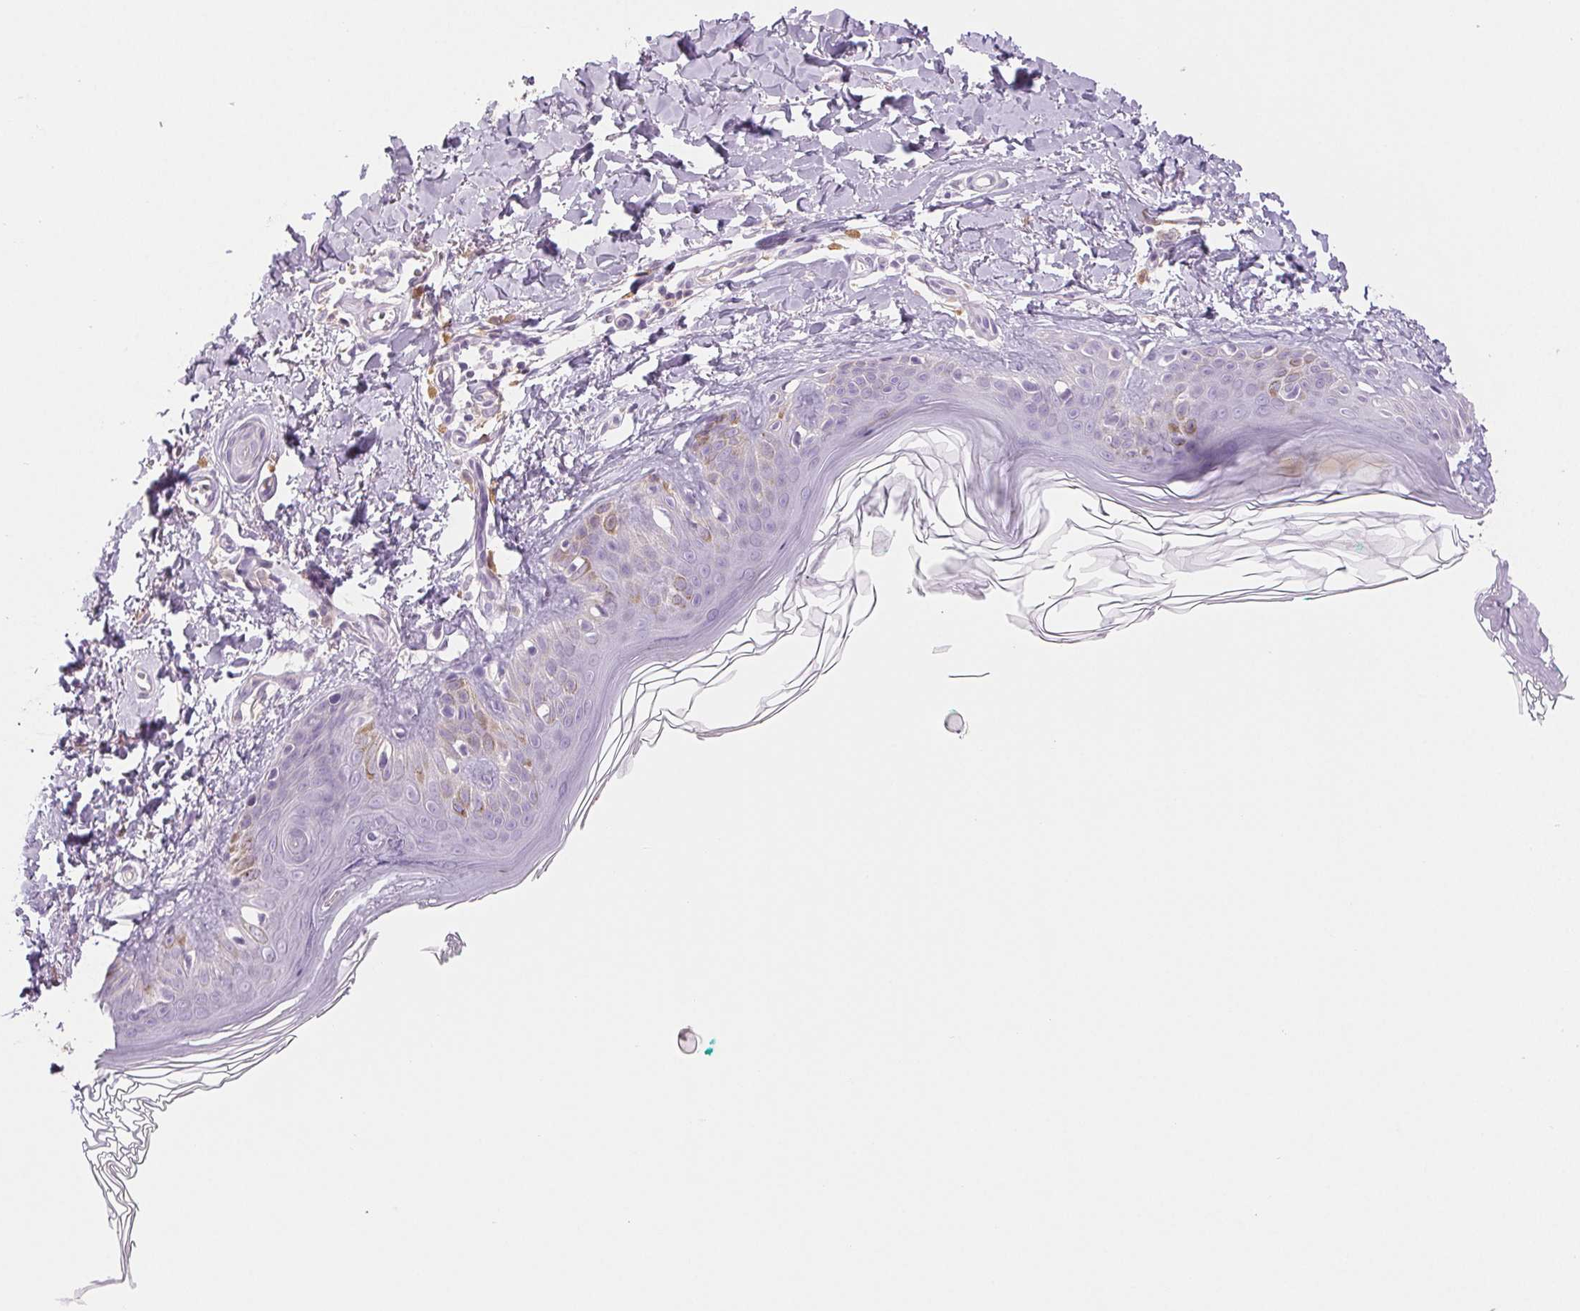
{"staining": {"intensity": "negative", "quantity": "none", "location": "none"}, "tissue": "skin", "cell_type": "Fibroblasts", "image_type": "normal", "snomed": [{"axis": "morphology", "description": "Normal tissue, NOS"}, {"axis": "topography", "description": "Skin"}, {"axis": "topography", "description": "Peripheral nerve tissue"}], "caption": "Immunohistochemistry (IHC) photomicrograph of unremarkable skin stained for a protein (brown), which reveals no positivity in fibroblasts.", "gene": "IFIT1B", "patient": {"sex": "female", "age": 45}}